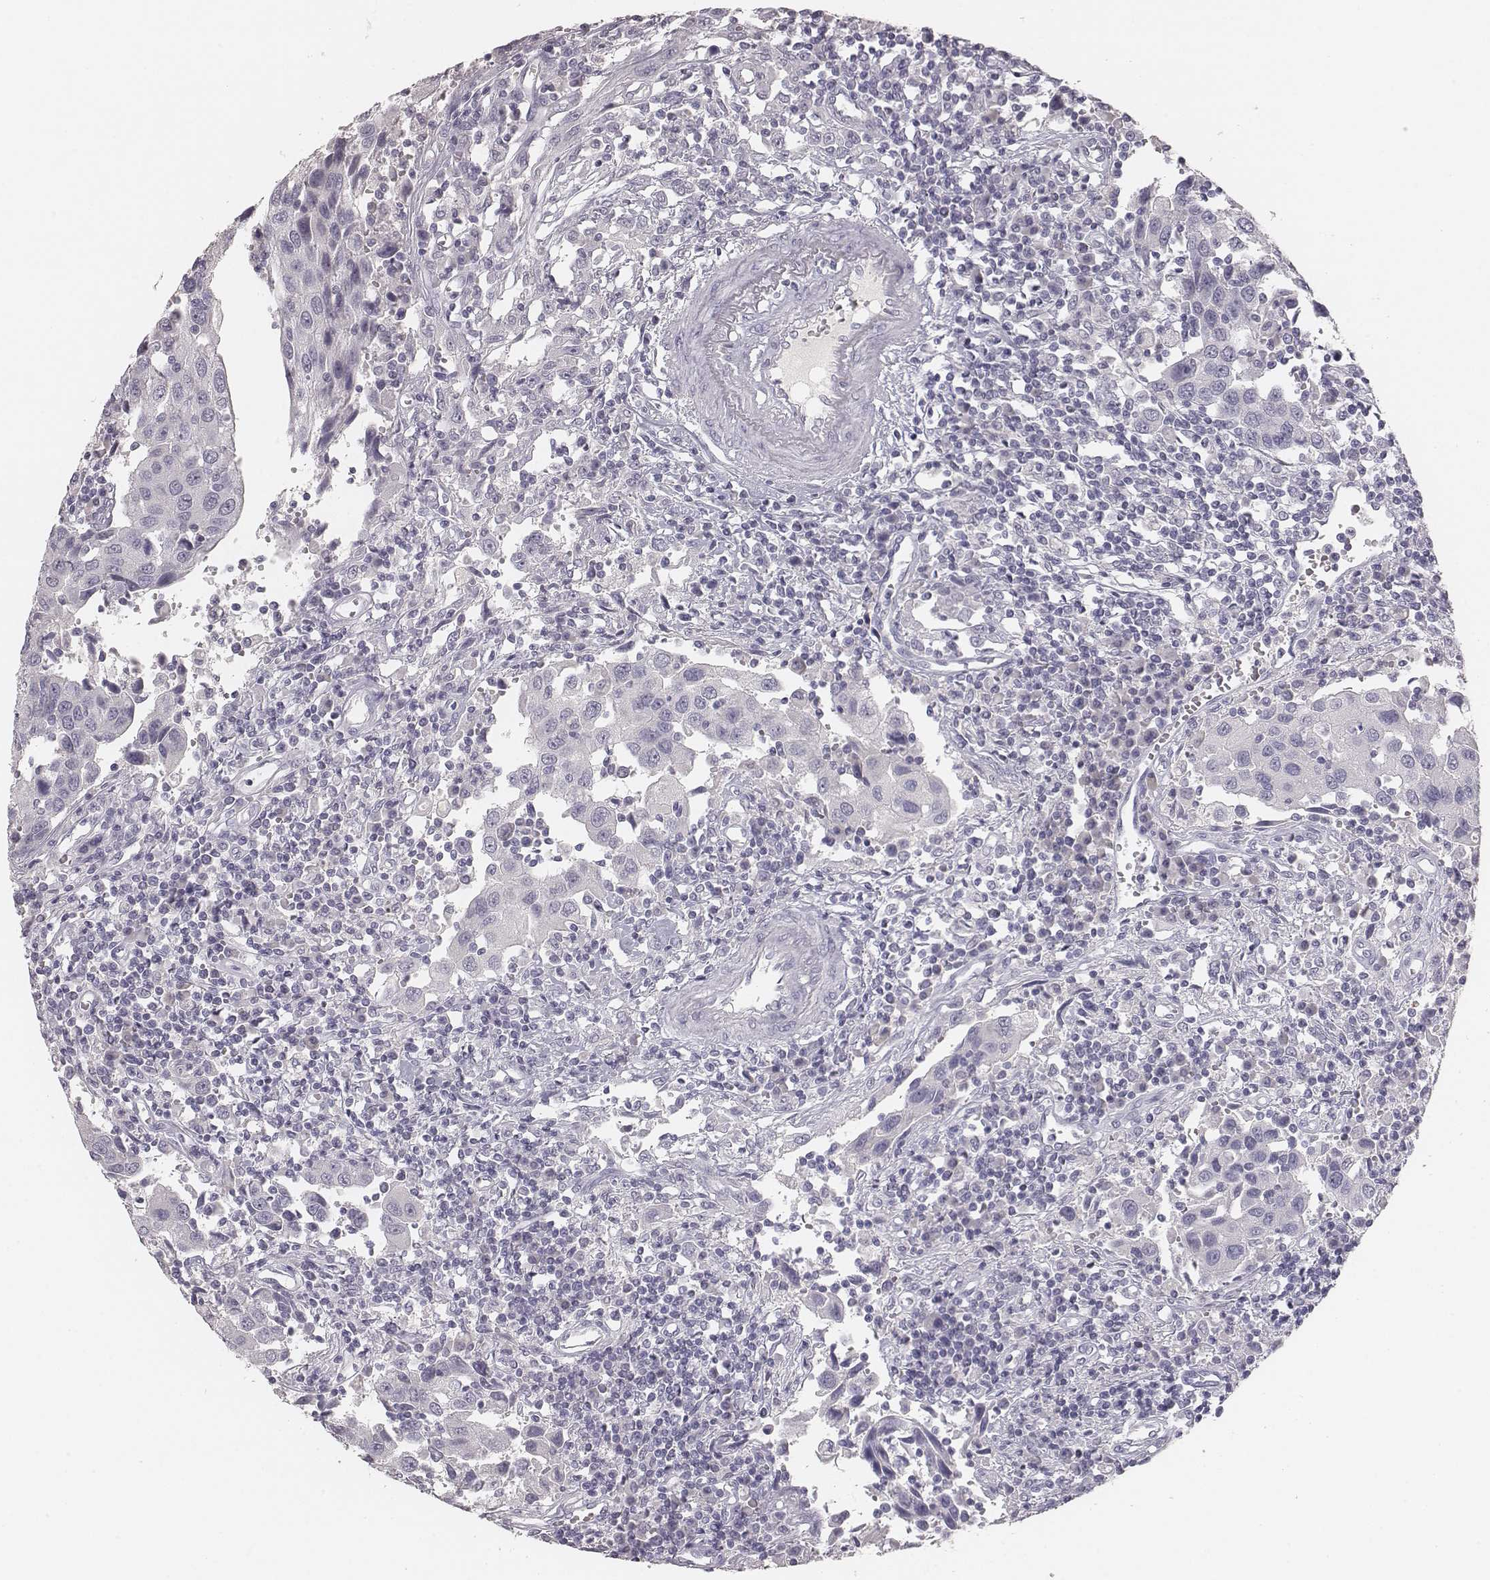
{"staining": {"intensity": "negative", "quantity": "none", "location": "none"}, "tissue": "urothelial cancer", "cell_type": "Tumor cells", "image_type": "cancer", "snomed": [{"axis": "morphology", "description": "Urothelial carcinoma, High grade"}, {"axis": "topography", "description": "Urinary bladder"}], "caption": "Immunohistochemical staining of human high-grade urothelial carcinoma demonstrates no significant expression in tumor cells. Brightfield microscopy of immunohistochemistry stained with DAB (brown) and hematoxylin (blue), captured at high magnification.", "gene": "MYH6", "patient": {"sex": "female", "age": 85}}